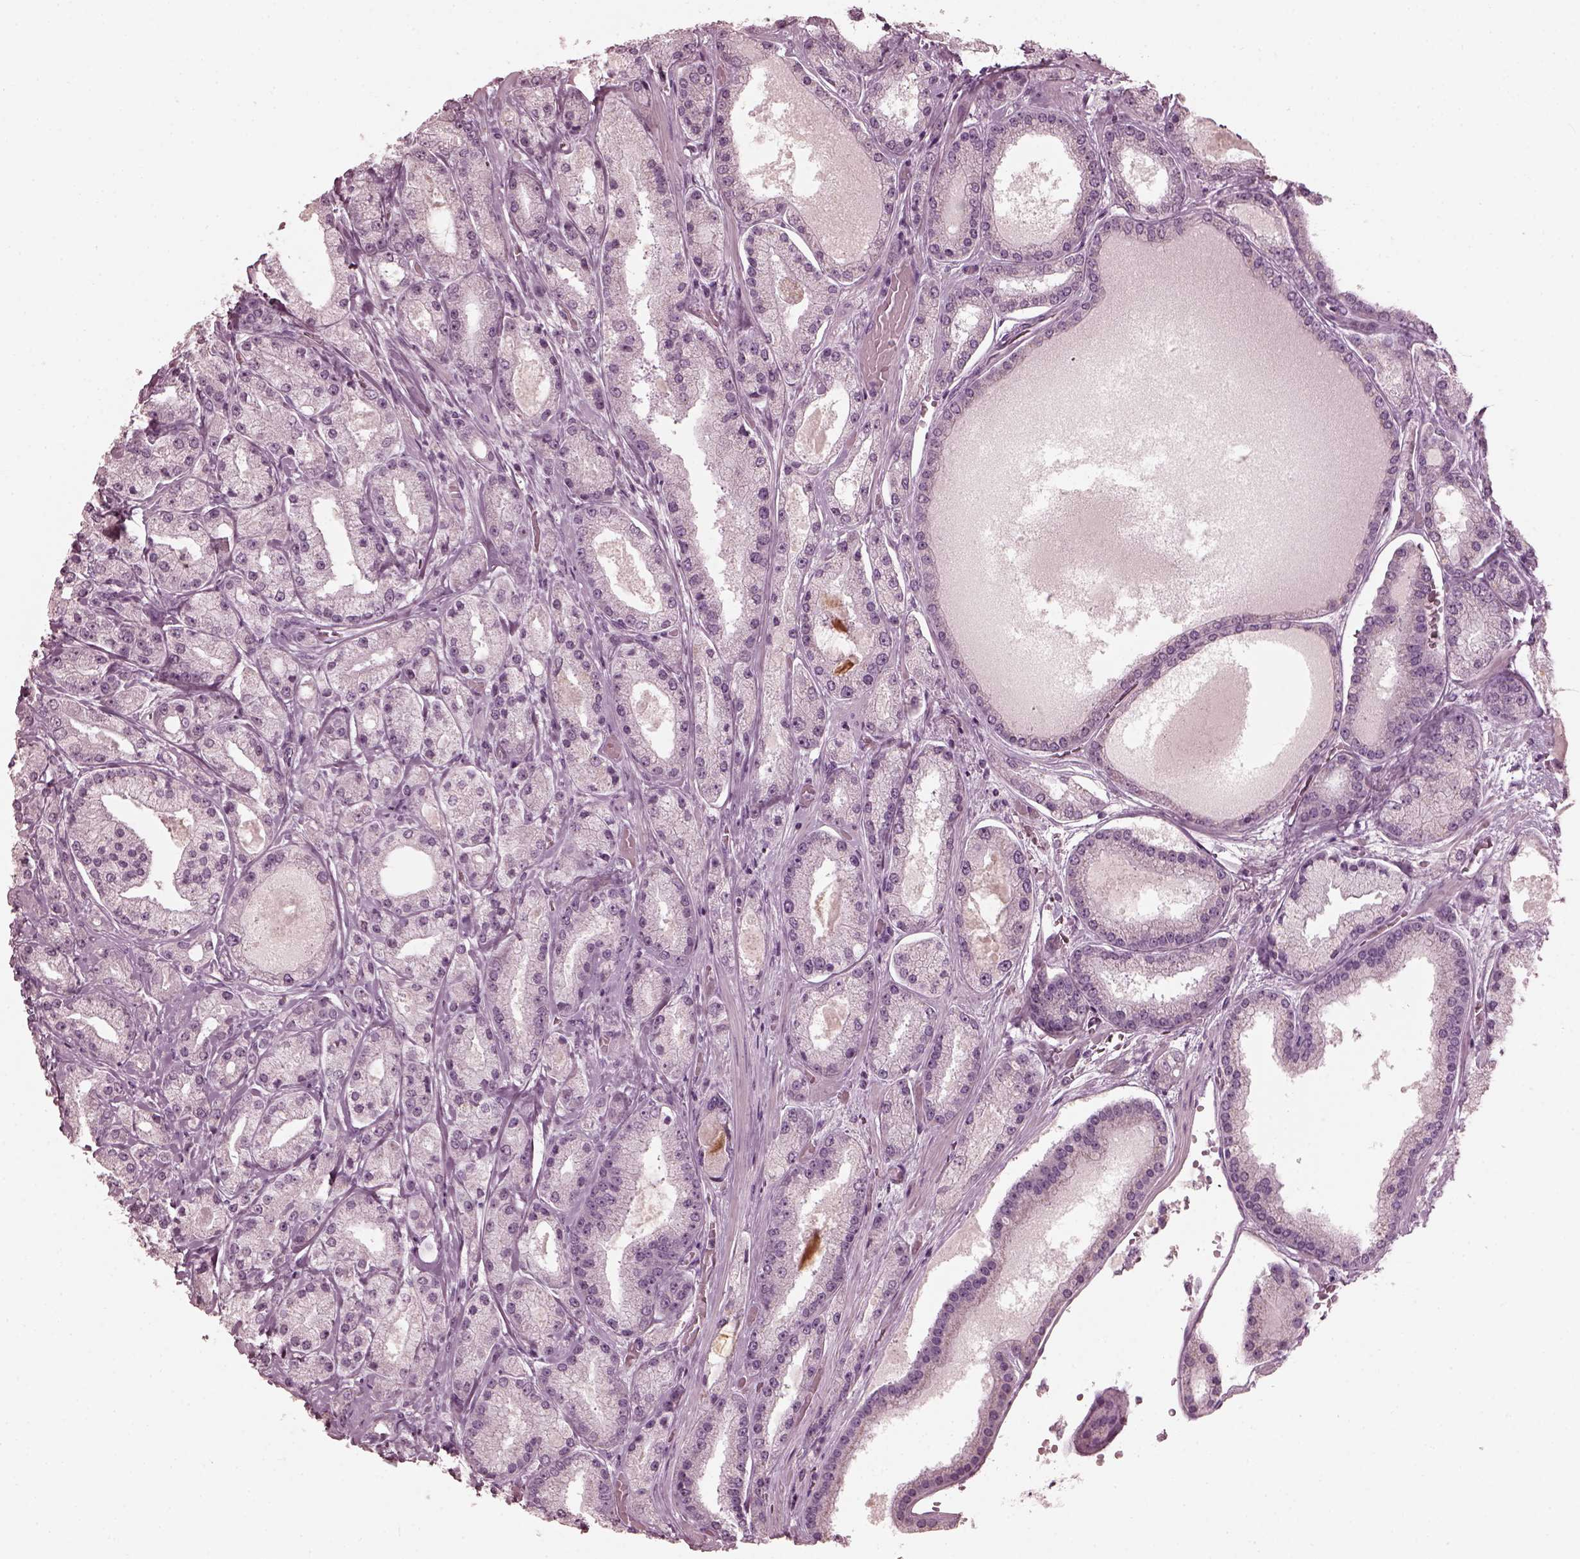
{"staining": {"intensity": "negative", "quantity": "none", "location": "none"}, "tissue": "prostate cancer", "cell_type": "Tumor cells", "image_type": "cancer", "snomed": [{"axis": "morphology", "description": "Adenocarcinoma, High grade"}, {"axis": "topography", "description": "Prostate"}], "caption": "High magnification brightfield microscopy of prostate cancer stained with DAB (3,3'-diaminobenzidine) (brown) and counterstained with hematoxylin (blue): tumor cells show no significant staining.", "gene": "SAXO2", "patient": {"sex": "male", "age": 67}}